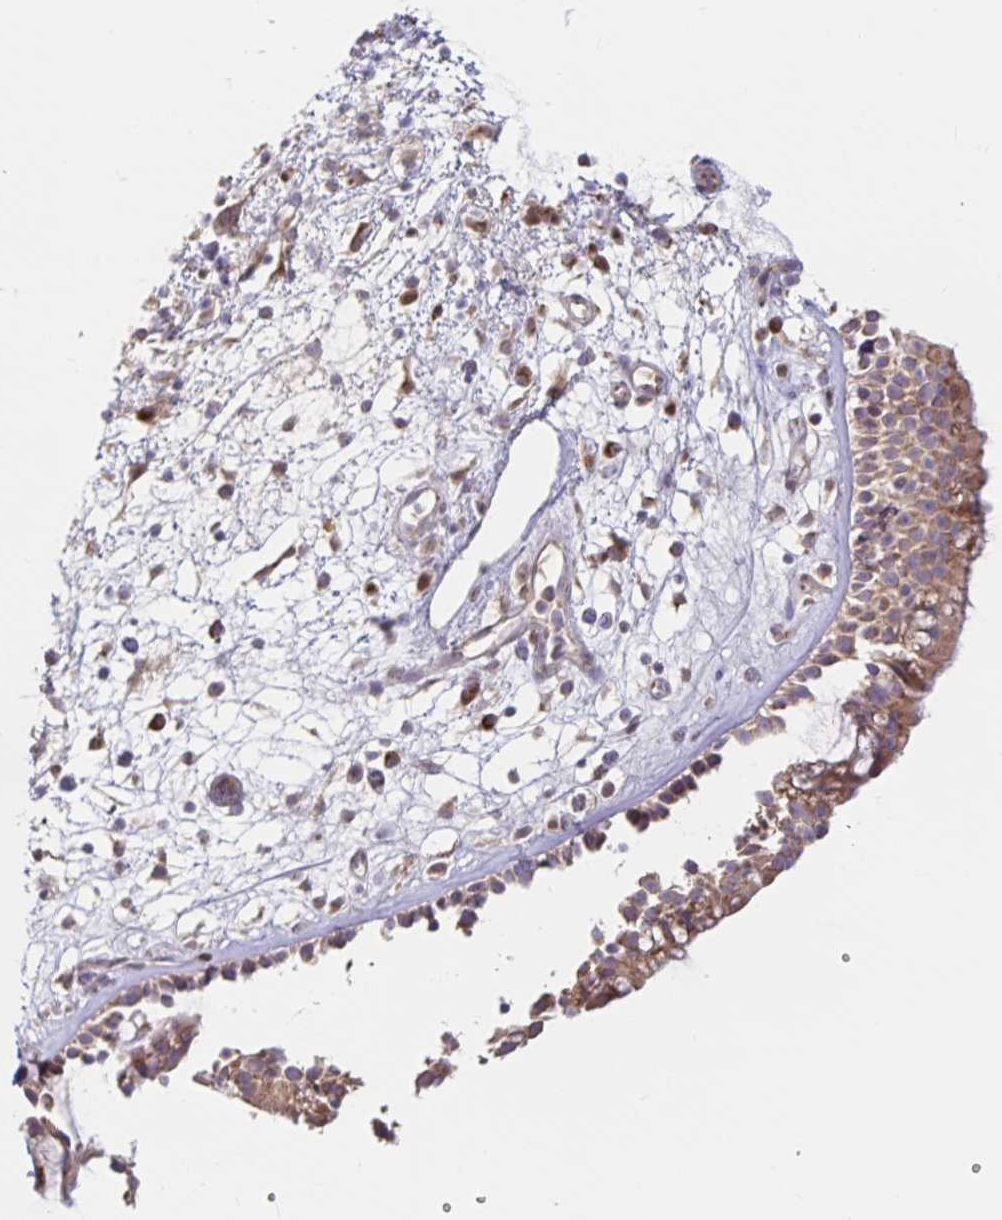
{"staining": {"intensity": "moderate", "quantity": ">75%", "location": "cytoplasmic/membranous"}, "tissue": "nasopharynx", "cell_type": "Respiratory epithelial cells", "image_type": "normal", "snomed": [{"axis": "morphology", "description": "Normal tissue, NOS"}, {"axis": "topography", "description": "Nasopharynx"}], "caption": "Immunohistochemical staining of normal human nasopharynx exhibits medium levels of moderate cytoplasmic/membranous positivity in approximately >75% of respiratory epithelial cells.", "gene": "LARP1", "patient": {"sex": "female", "age": 70}}